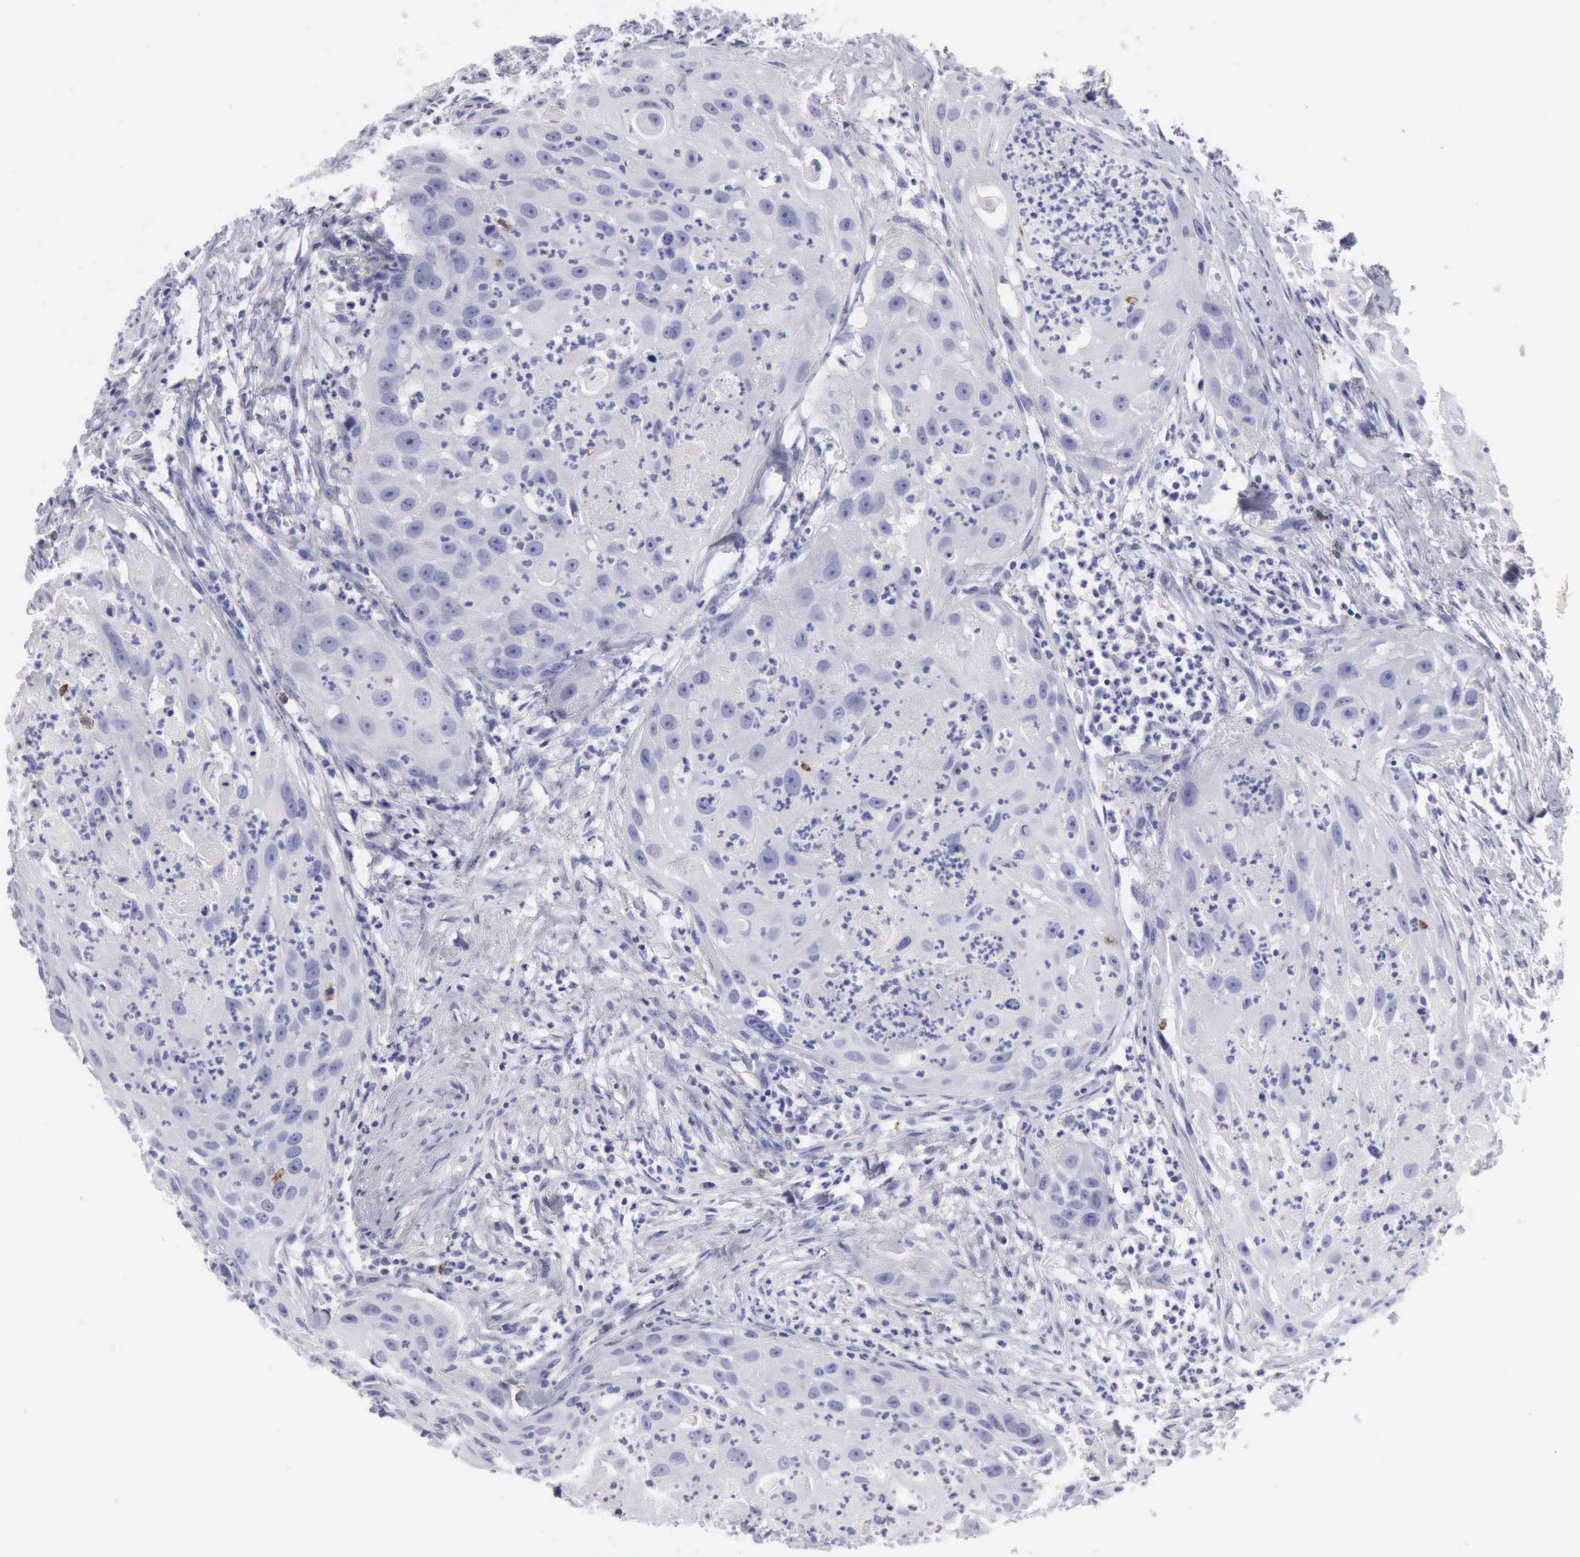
{"staining": {"intensity": "negative", "quantity": "none", "location": "none"}, "tissue": "head and neck cancer", "cell_type": "Tumor cells", "image_type": "cancer", "snomed": [{"axis": "morphology", "description": "Squamous cell carcinoma, NOS"}, {"axis": "topography", "description": "Head-Neck"}], "caption": "Immunohistochemistry of squamous cell carcinoma (head and neck) reveals no expression in tumor cells.", "gene": "NCAM1", "patient": {"sex": "male", "age": 64}}